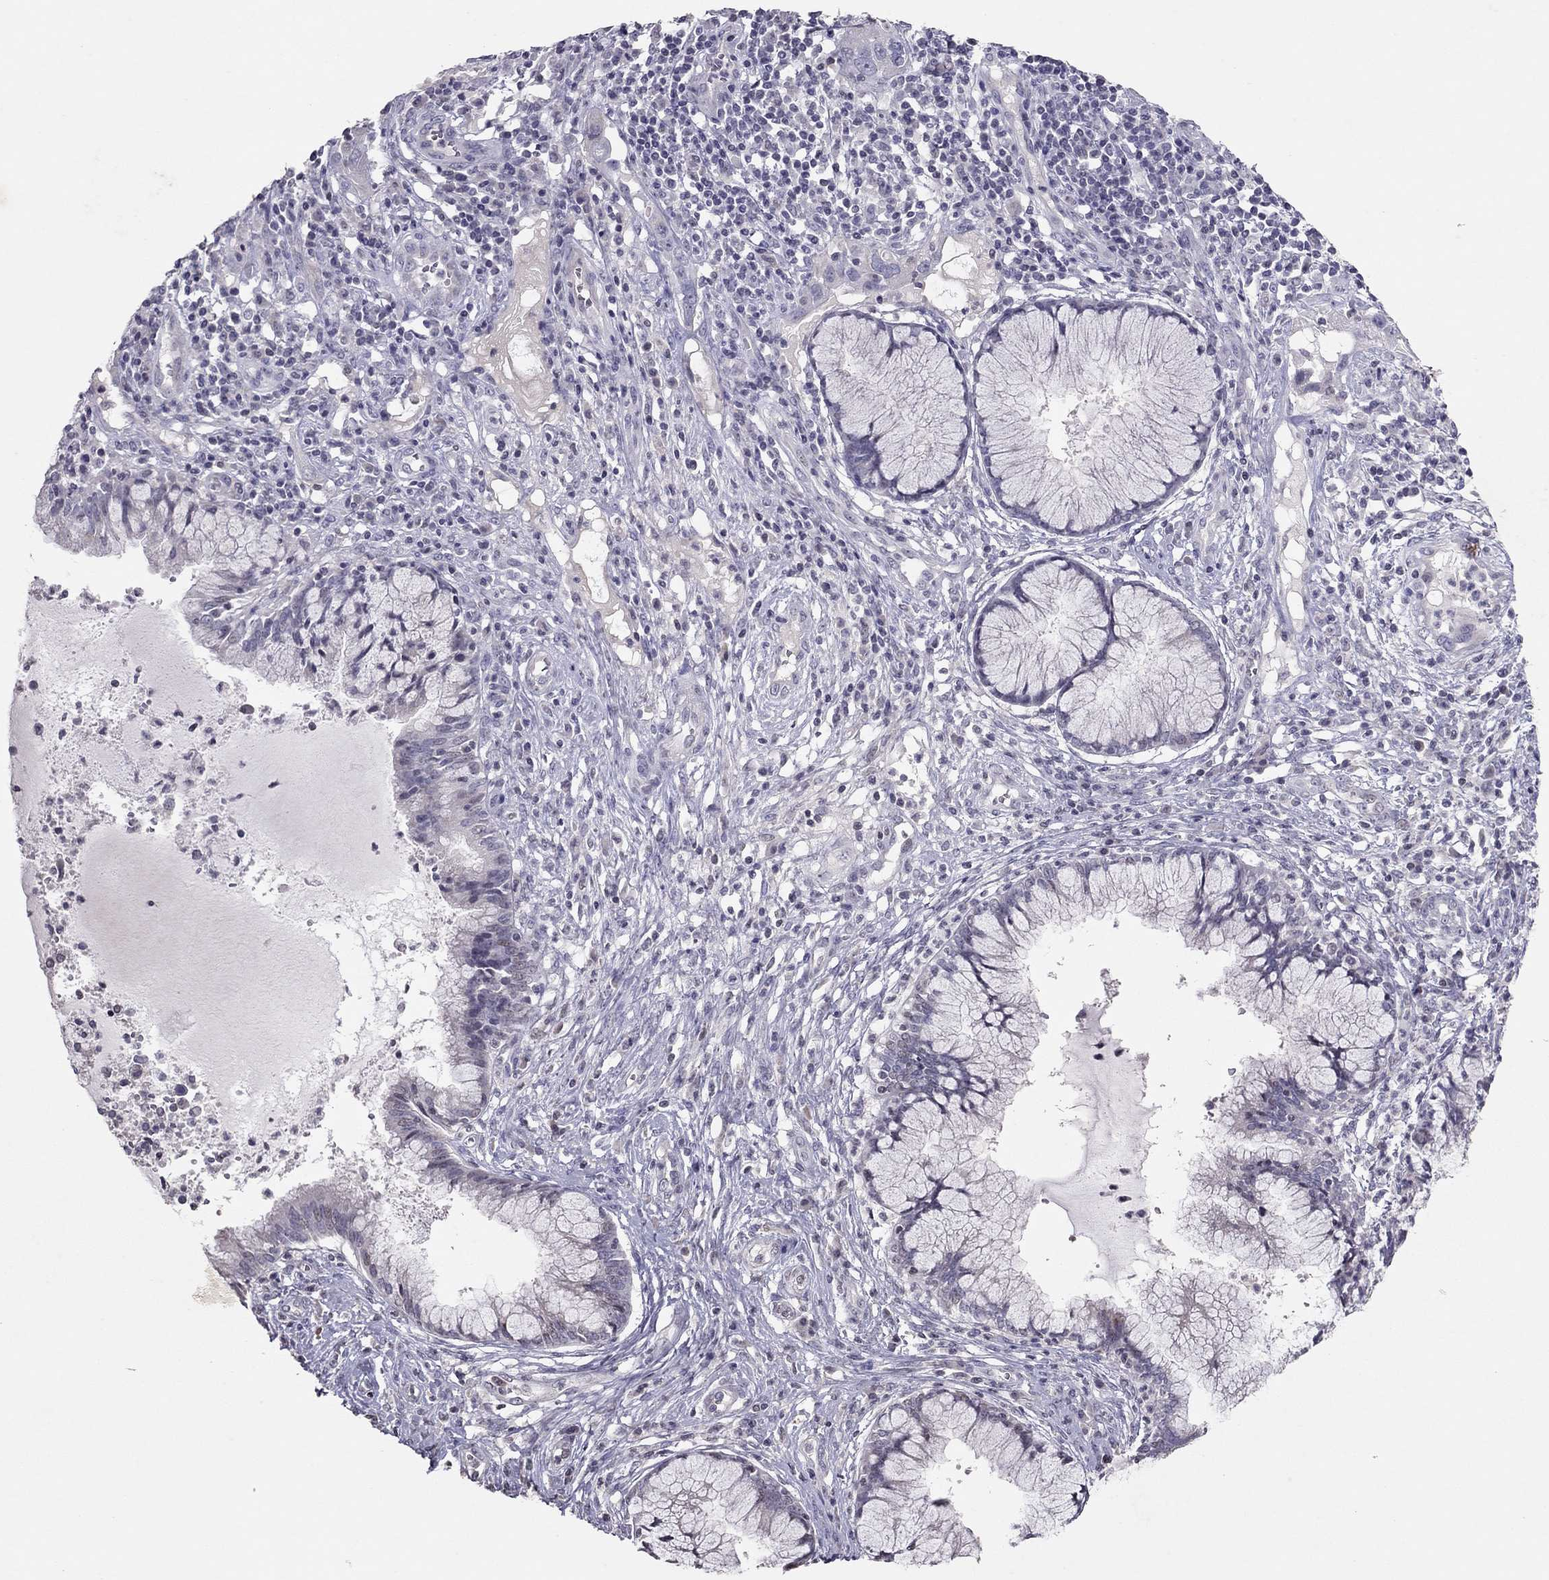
{"staining": {"intensity": "negative", "quantity": "none", "location": "none"}, "tissue": "cervical cancer", "cell_type": "Tumor cells", "image_type": "cancer", "snomed": [{"axis": "morphology", "description": "Squamous cell carcinoma, NOS"}, {"axis": "topography", "description": "Cervix"}], "caption": "Immunohistochemical staining of human cervical cancer (squamous cell carcinoma) displays no significant expression in tumor cells.", "gene": "TSHB", "patient": {"sex": "female", "age": 32}}